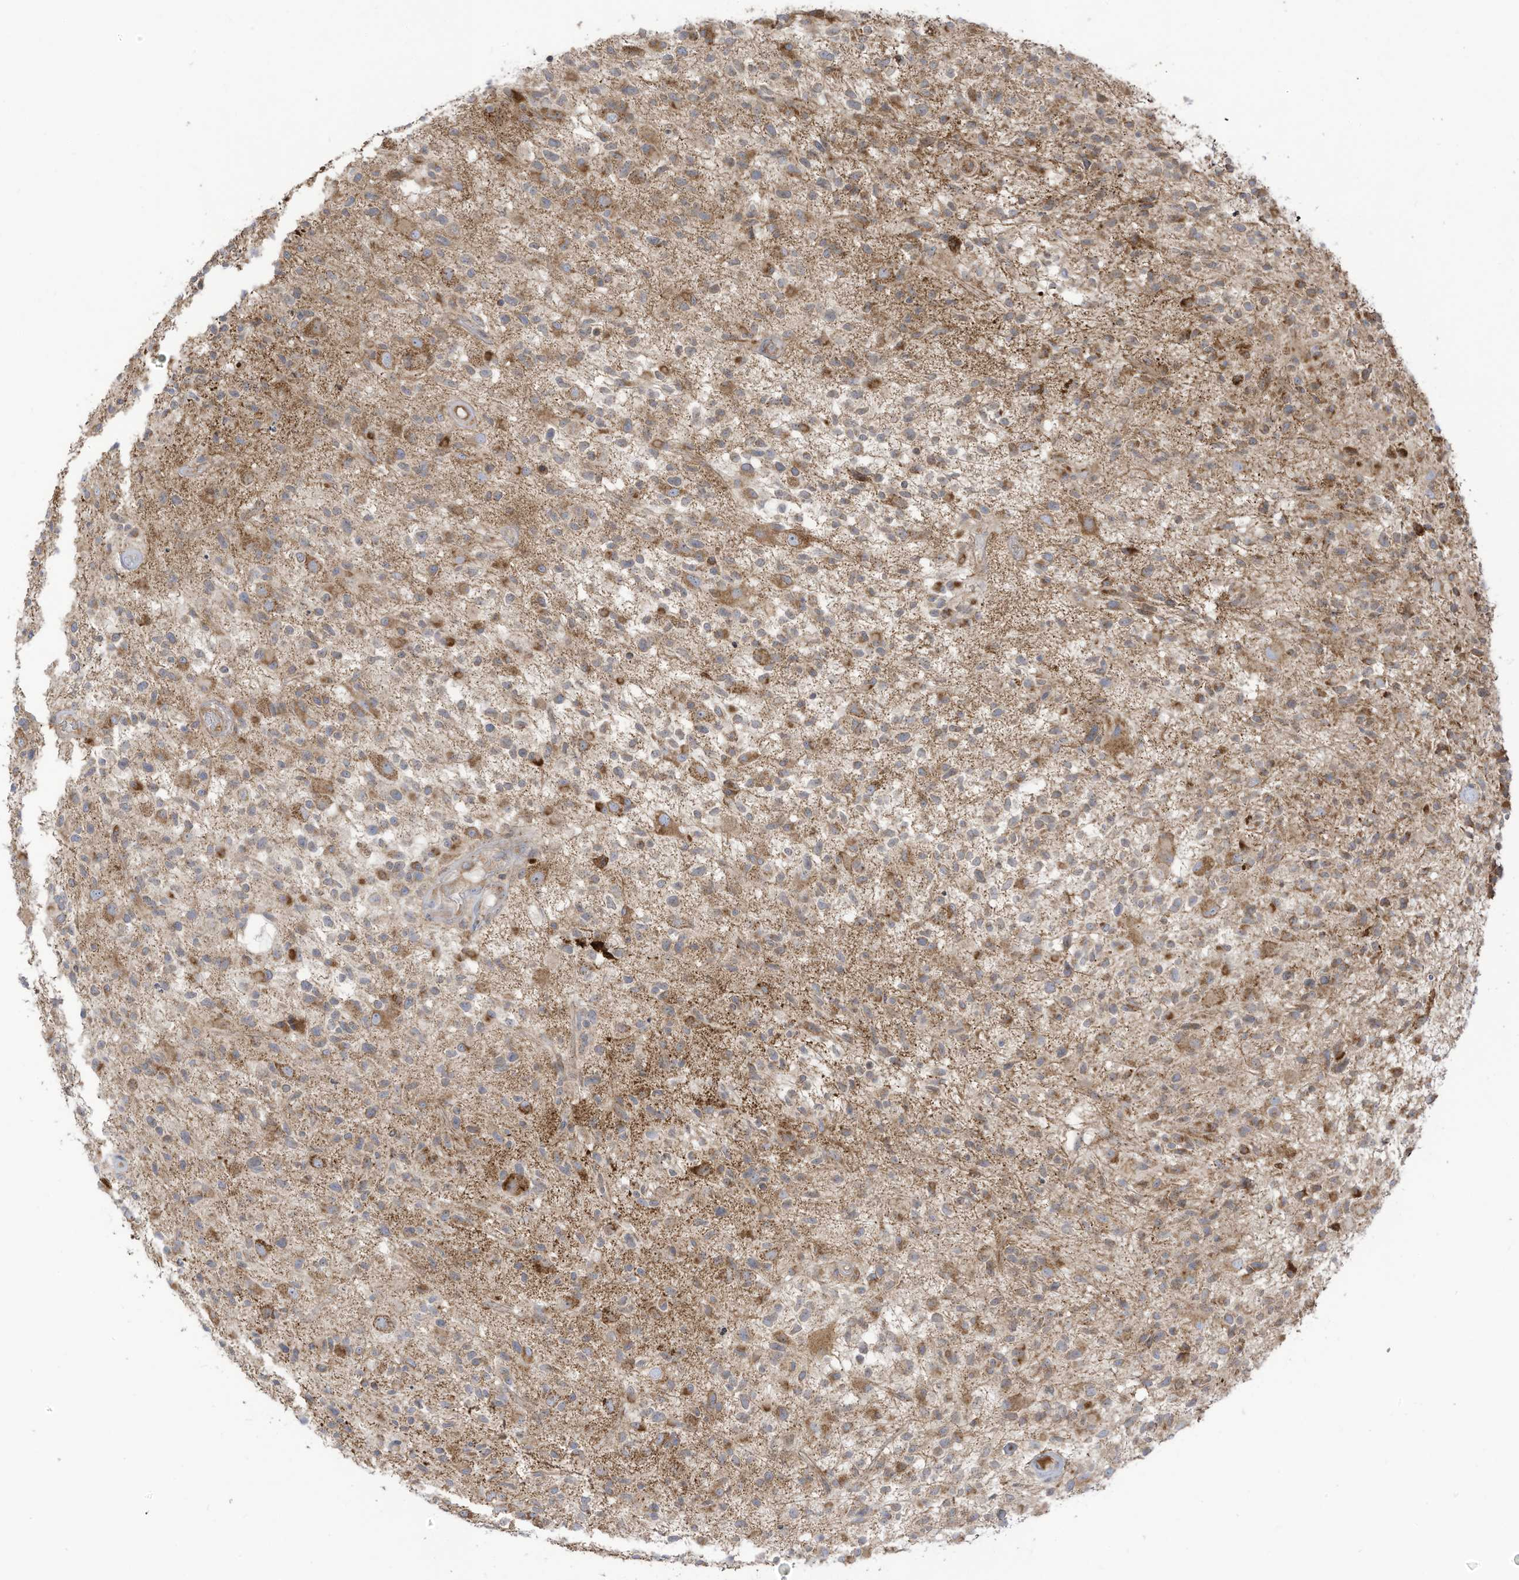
{"staining": {"intensity": "moderate", "quantity": "25%-75%", "location": "cytoplasmic/membranous"}, "tissue": "glioma", "cell_type": "Tumor cells", "image_type": "cancer", "snomed": [{"axis": "morphology", "description": "Glioma, malignant, High grade"}, {"axis": "morphology", "description": "Glioblastoma, NOS"}, {"axis": "topography", "description": "Brain"}], "caption": "Protein expression analysis of glioma displays moderate cytoplasmic/membranous expression in about 25%-75% of tumor cells.", "gene": "CGAS", "patient": {"sex": "male", "age": 60}}